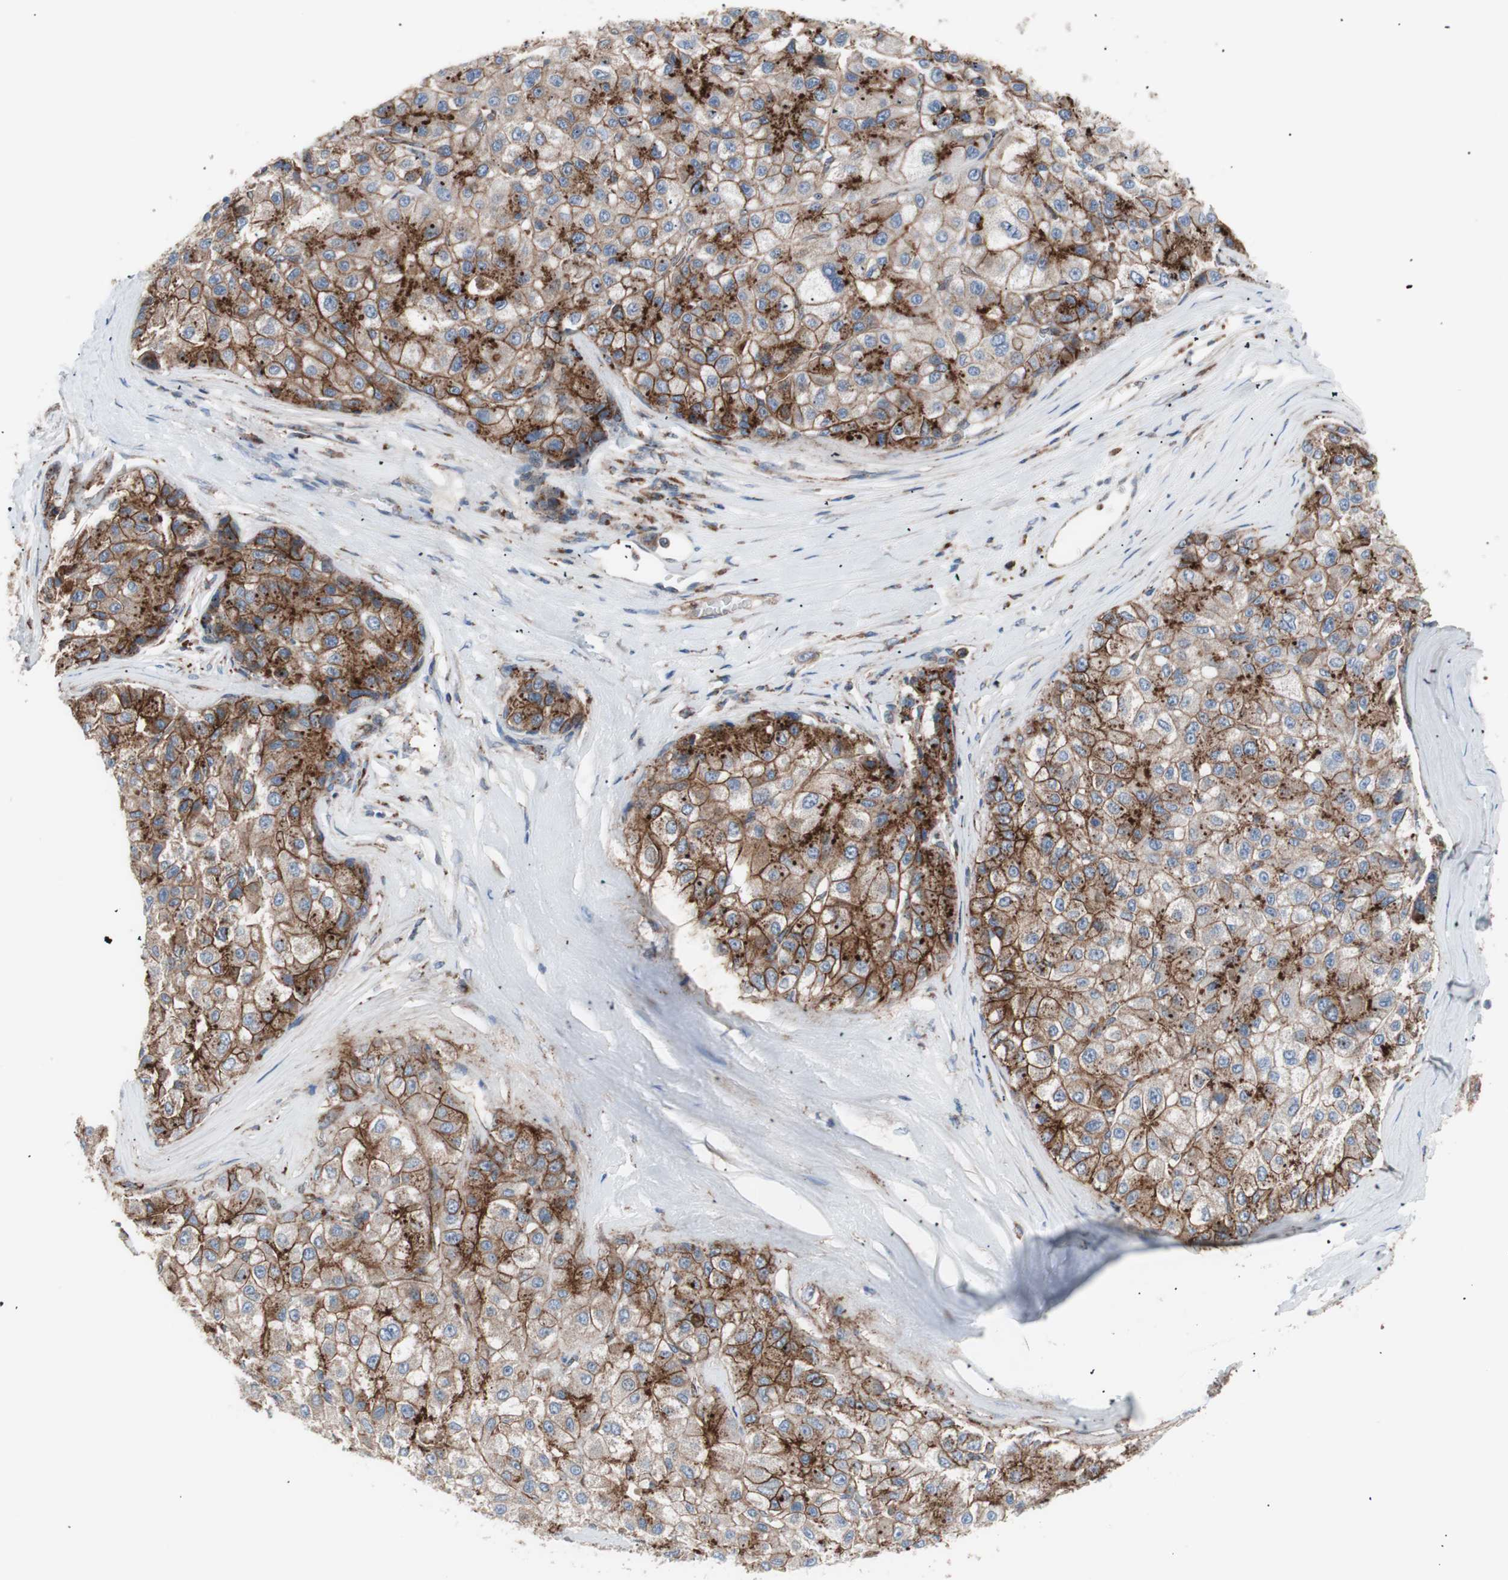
{"staining": {"intensity": "strong", "quantity": ">75%", "location": "cytoplasmic/membranous"}, "tissue": "liver cancer", "cell_type": "Tumor cells", "image_type": "cancer", "snomed": [{"axis": "morphology", "description": "Carcinoma, Hepatocellular, NOS"}, {"axis": "topography", "description": "Liver"}], "caption": "Protein staining of liver cancer tissue displays strong cytoplasmic/membranous expression in approximately >75% of tumor cells.", "gene": "FLOT2", "patient": {"sex": "male", "age": 80}}